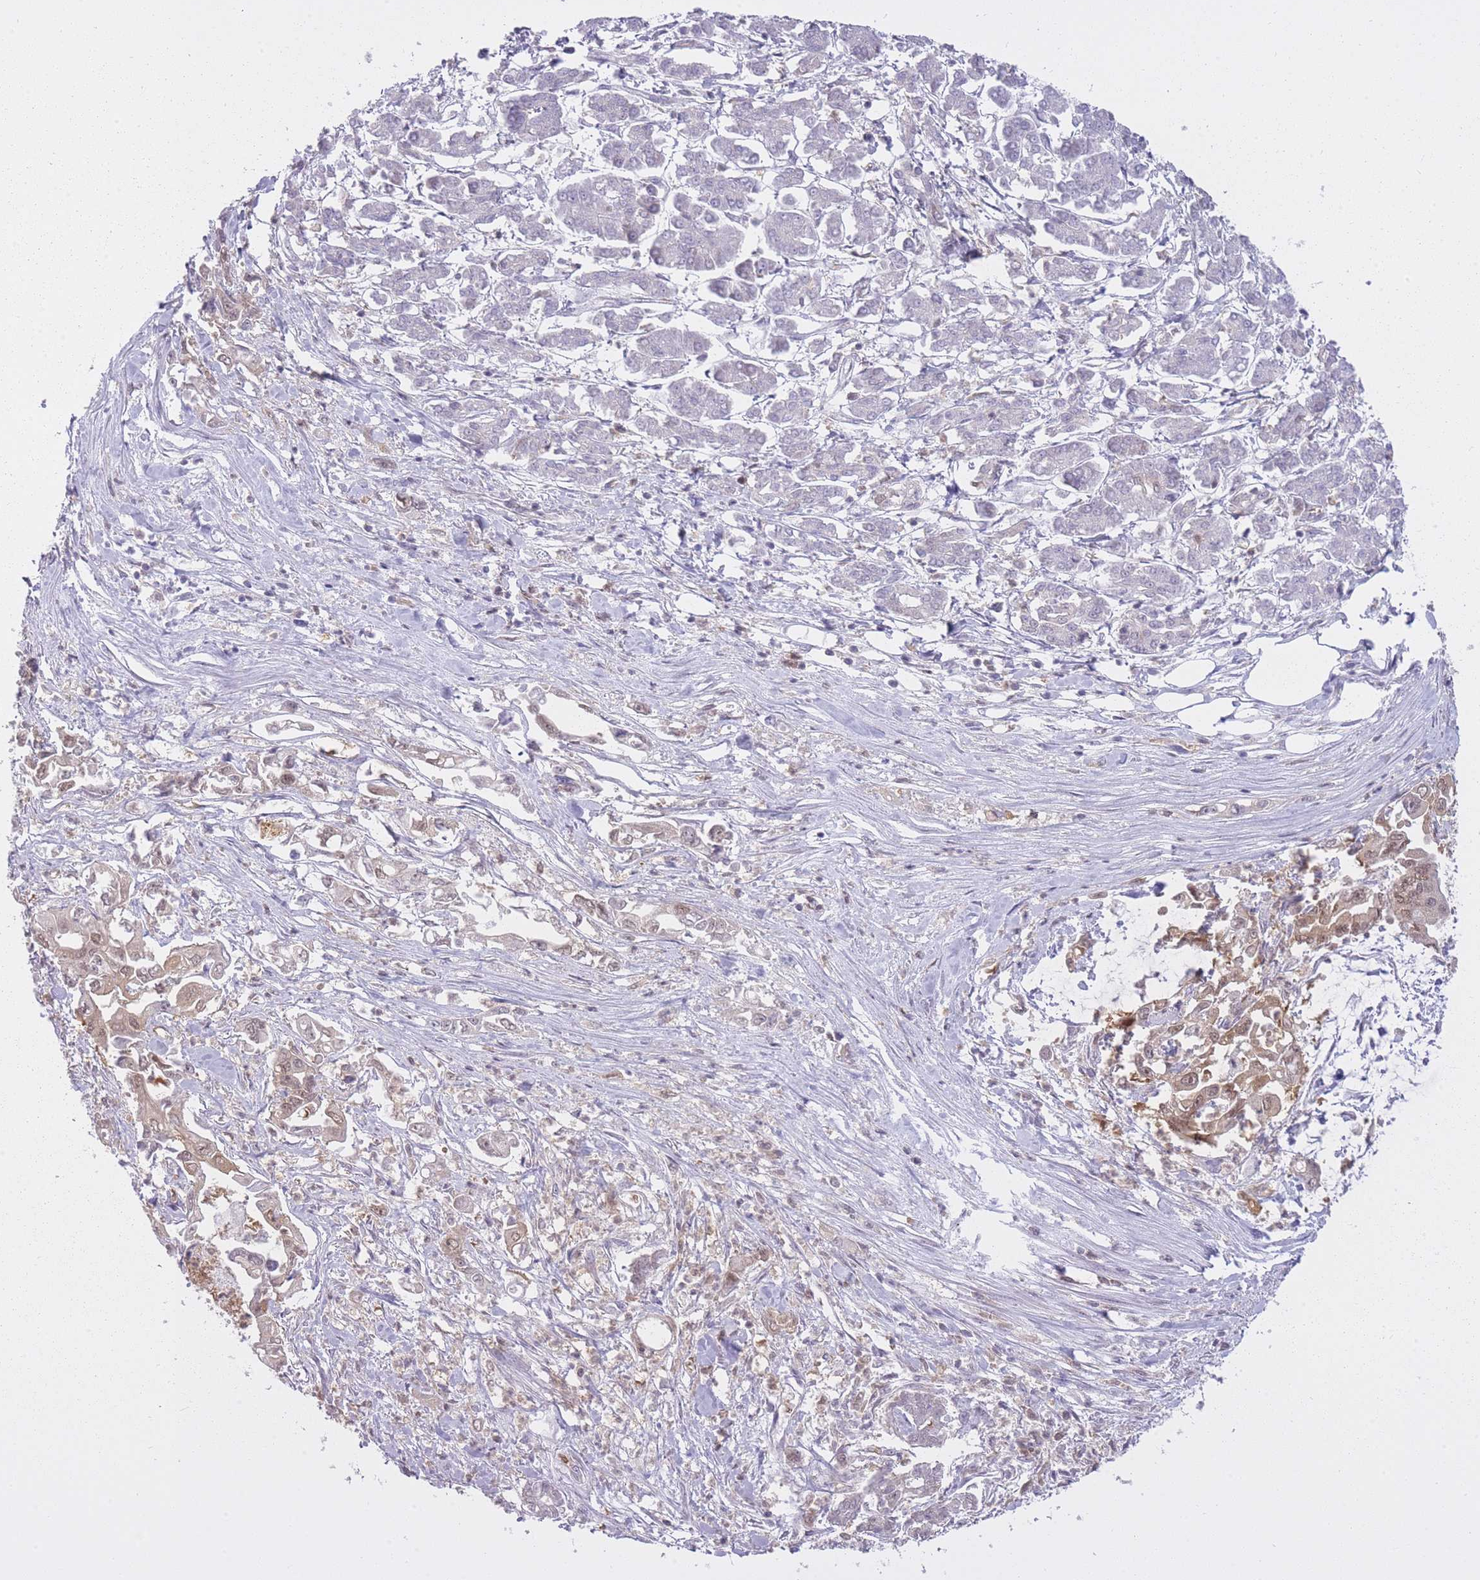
{"staining": {"intensity": "moderate", "quantity": "25%-75%", "location": "cytoplasmic/membranous,nuclear"}, "tissue": "pancreatic cancer", "cell_type": "Tumor cells", "image_type": "cancer", "snomed": [{"axis": "morphology", "description": "Adenocarcinoma, NOS"}, {"axis": "topography", "description": "Pancreas"}], "caption": "A high-resolution histopathology image shows immunohistochemistry staining of pancreatic cancer, which exhibits moderate cytoplasmic/membranous and nuclear expression in approximately 25%-75% of tumor cells.", "gene": "CXorf38", "patient": {"sex": "male", "age": 61}}